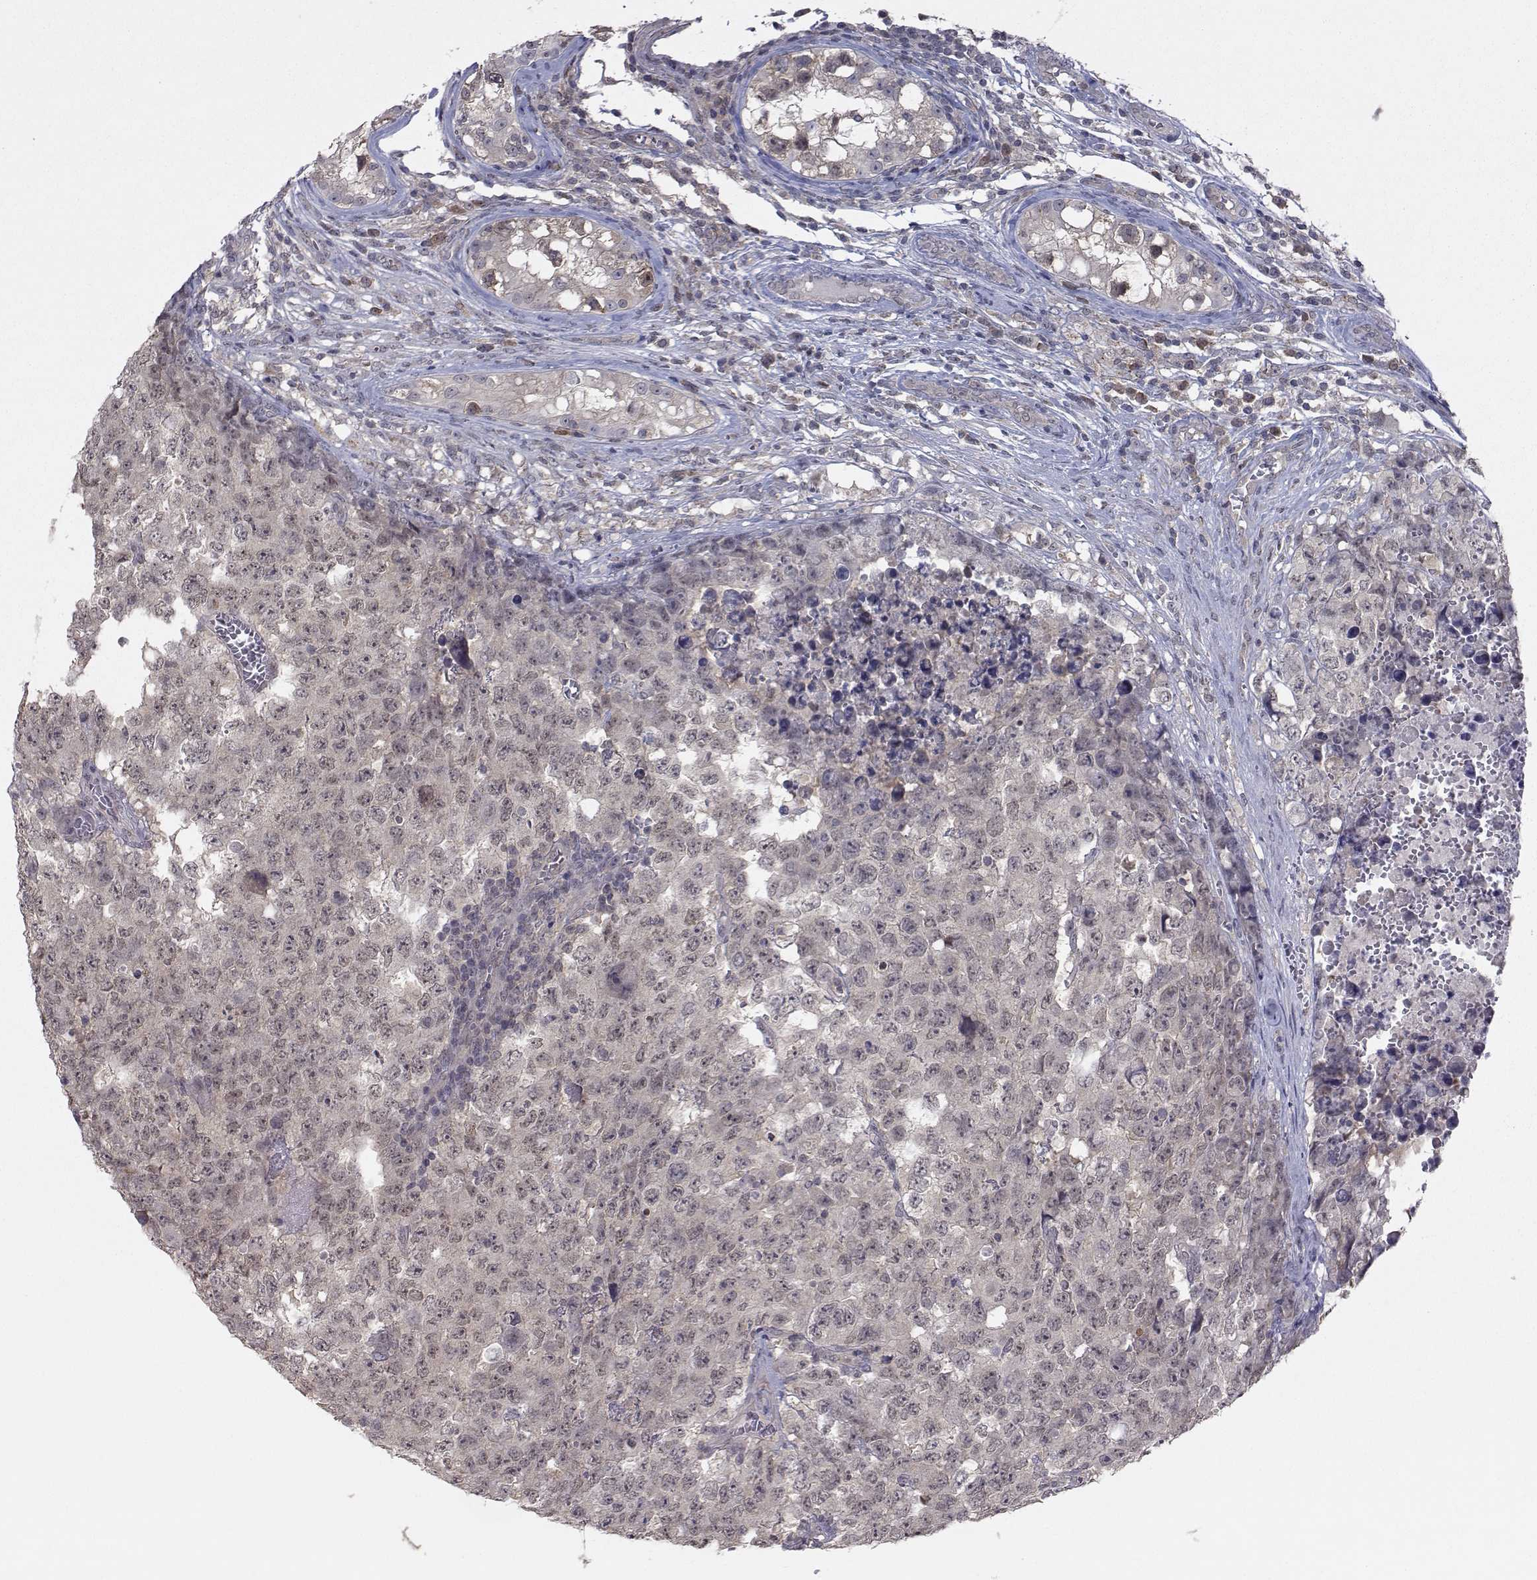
{"staining": {"intensity": "negative", "quantity": "none", "location": "none"}, "tissue": "testis cancer", "cell_type": "Tumor cells", "image_type": "cancer", "snomed": [{"axis": "morphology", "description": "Carcinoma, Embryonal, NOS"}, {"axis": "topography", "description": "Testis"}], "caption": "Human testis cancer stained for a protein using immunohistochemistry (IHC) shows no staining in tumor cells.", "gene": "KIF13B", "patient": {"sex": "male", "age": 23}}